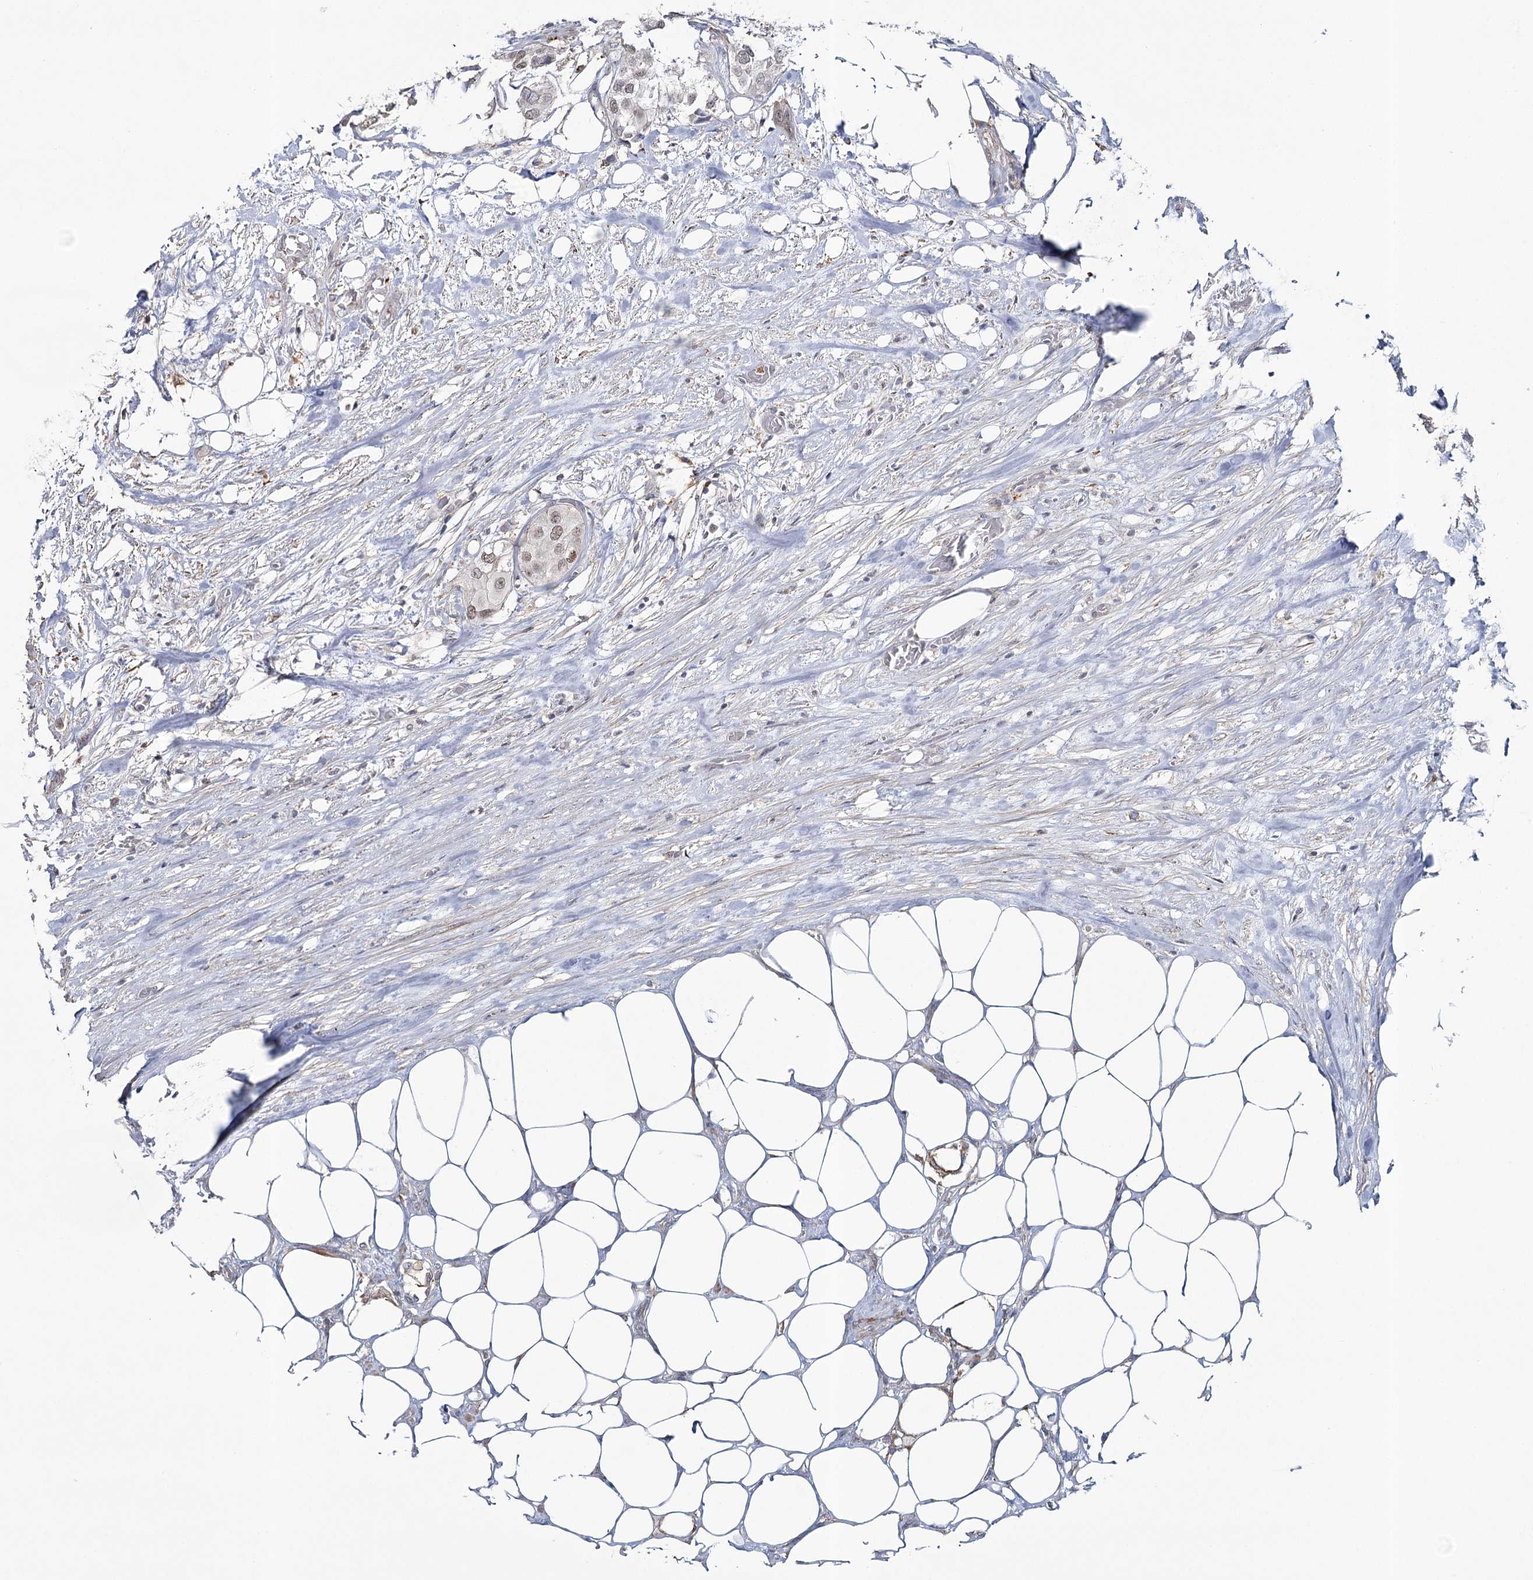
{"staining": {"intensity": "weak", "quantity": "<25%", "location": "nuclear"}, "tissue": "urothelial cancer", "cell_type": "Tumor cells", "image_type": "cancer", "snomed": [{"axis": "morphology", "description": "Urothelial carcinoma, High grade"}, {"axis": "topography", "description": "Urinary bladder"}], "caption": "Urothelial cancer stained for a protein using IHC reveals no positivity tumor cells.", "gene": "ZC3H8", "patient": {"sex": "male", "age": 64}}